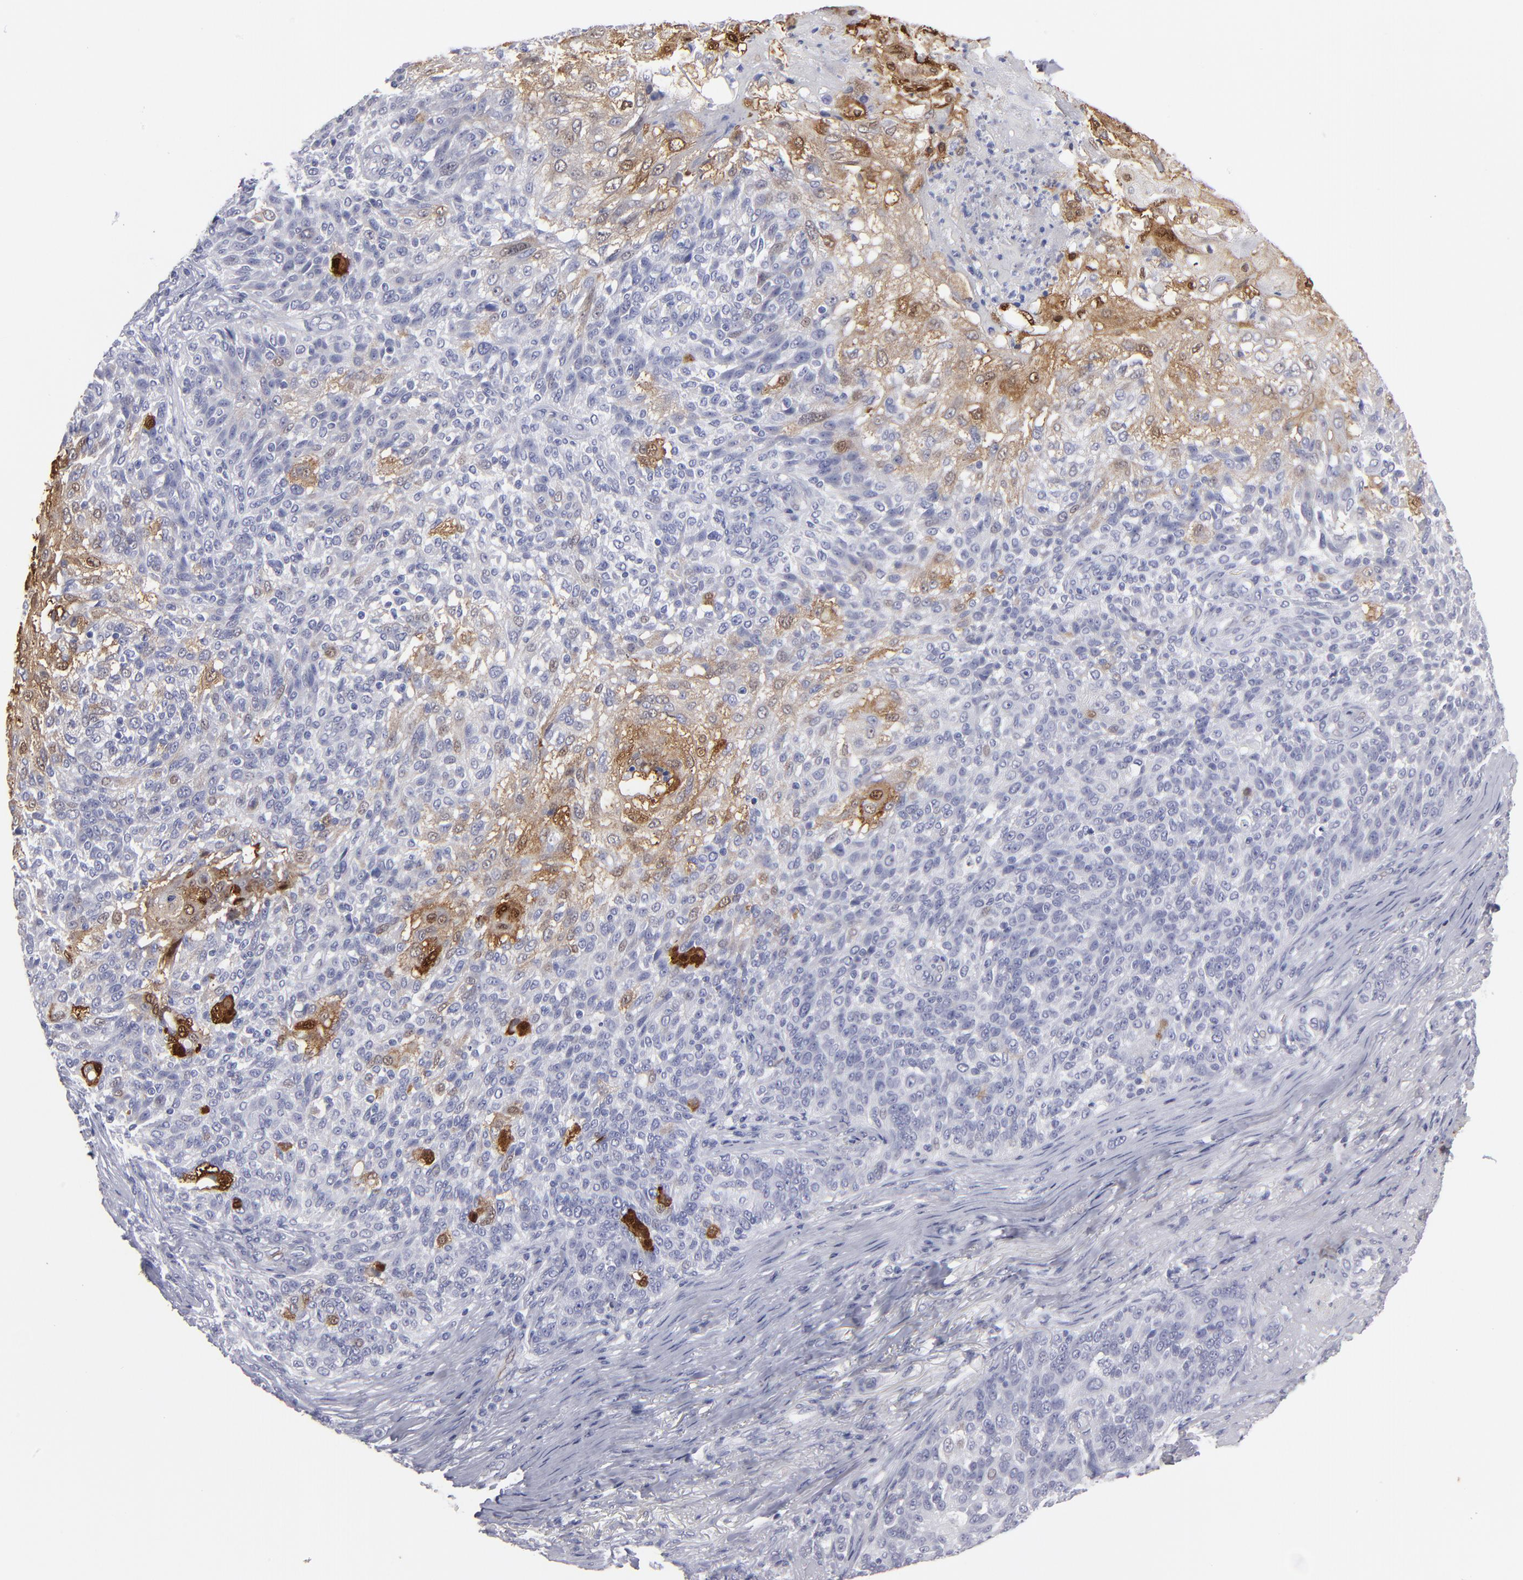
{"staining": {"intensity": "moderate", "quantity": "<25%", "location": "cytoplasmic/membranous"}, "tissue": "skin cancer", "cell_type": "Tumor cells", "image_type": "cancer", "snomed": [{"axis": "morphology", "description": "Normal tissue, NOS"}, {"axis": "morphology", "description": "Squamous cell carcinoma, NOS"}, {"axis": "topography", "description": "Skin"}], "caption": "Immunohistochemical staining of squamous cell carcinoma (skin) exhibits moderate cytoplasmic/membranous protein expression in approximately <25% of tumor cells.", "gene": "CADM3", "patient": {"sex": "female", "age": 83}}